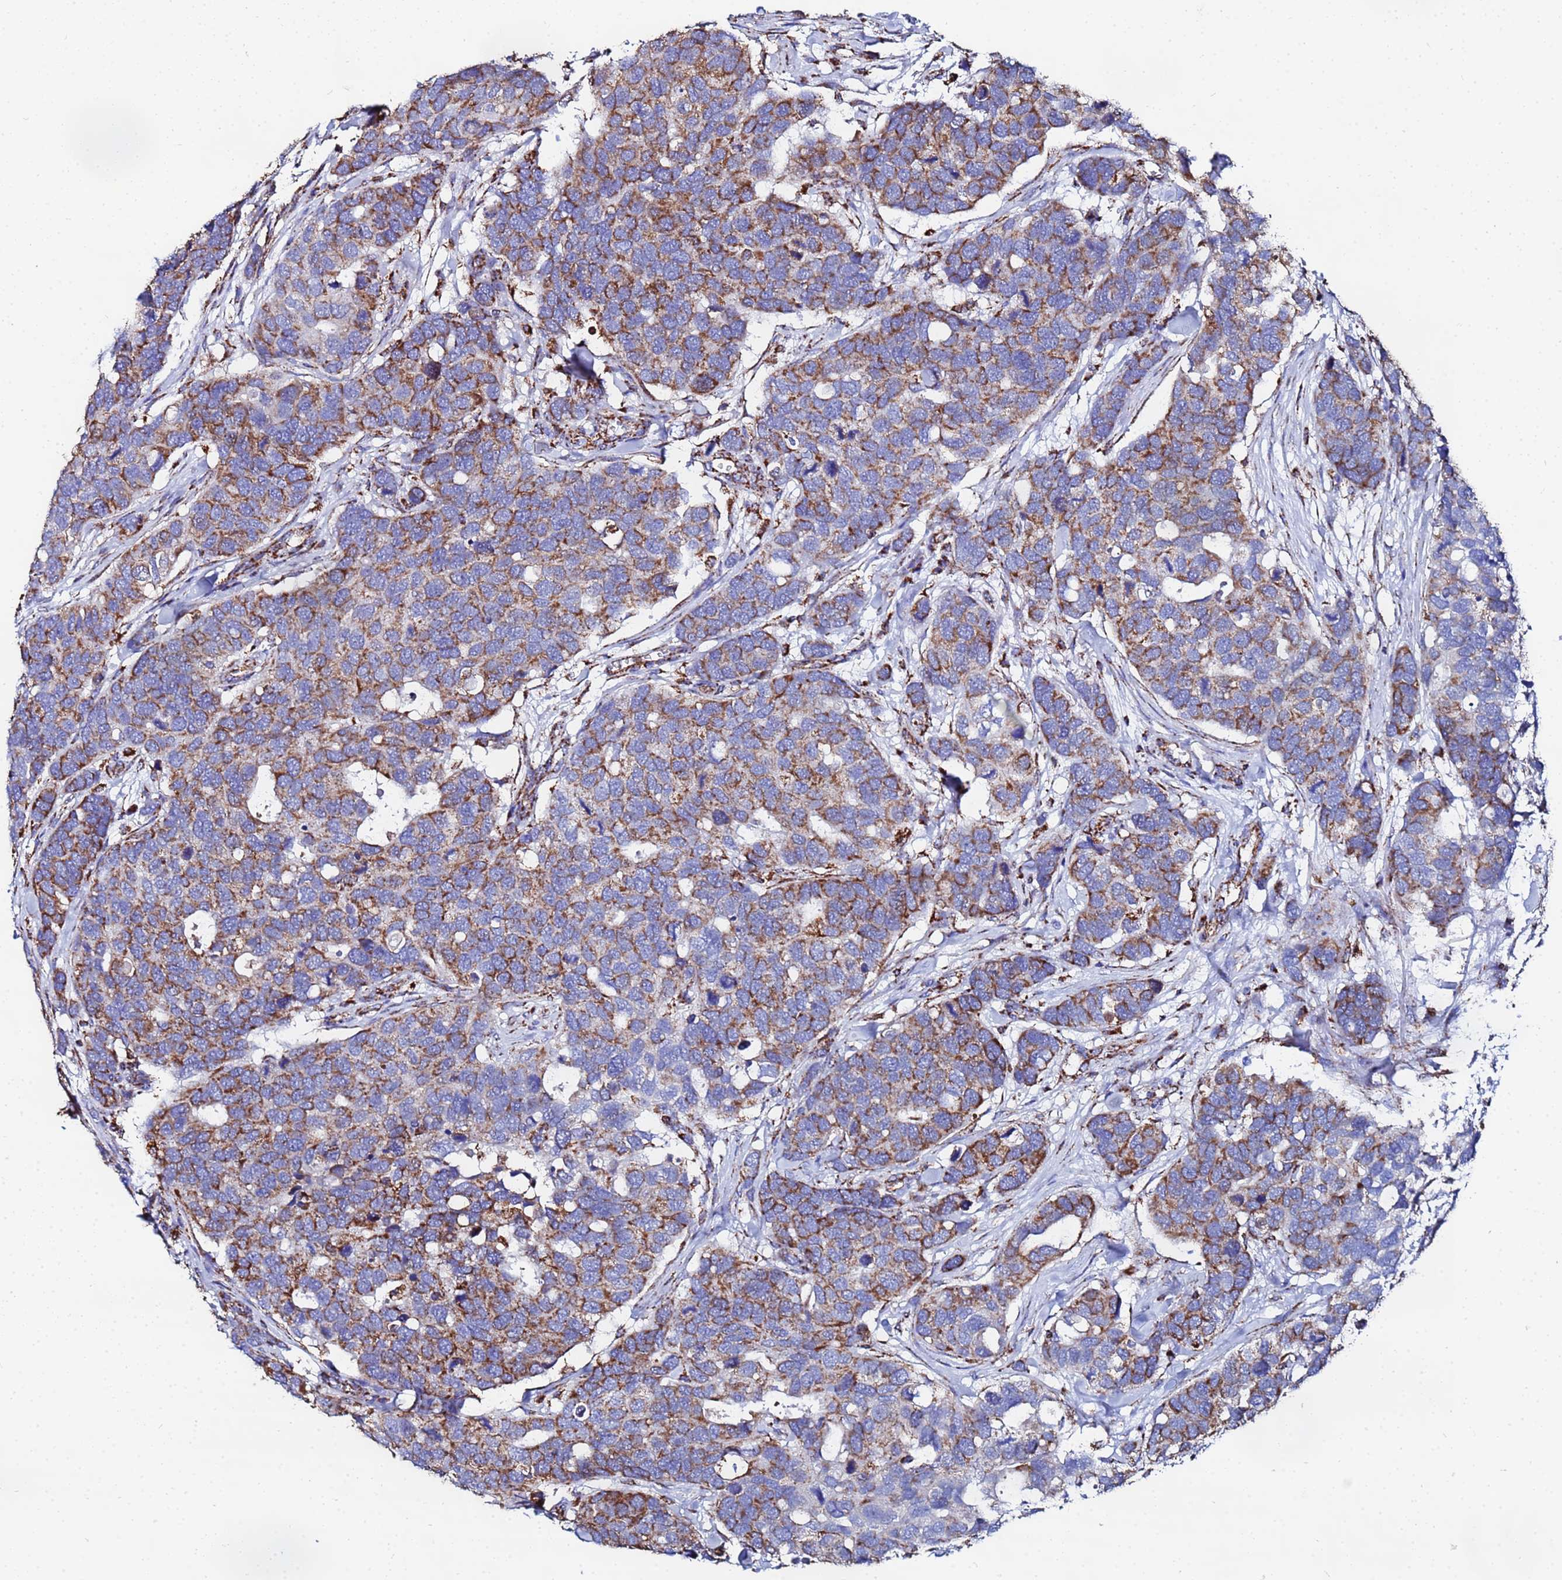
{"staining": {"intensity": "moderate", "quantity": ">75%", "location": "cytoplasmic/membranous"}, "tissue": "breast cancer", "cell_type": "Tumor cells", "image_type": "cancer", "snomed": [{"axis": "morphology", "description": "Duct carcinoma"}, {"axis": "topography", "description": "Breast"}], "caption": "Infiltrating ductal carcinoma (breast) stained for a protein (brown) exhibits moderate cytoplasmic/membranous positive staining in about >75% of tumor cells.", "gene": "GLUD1", "patient": {"sex": "female", "age": 83}}